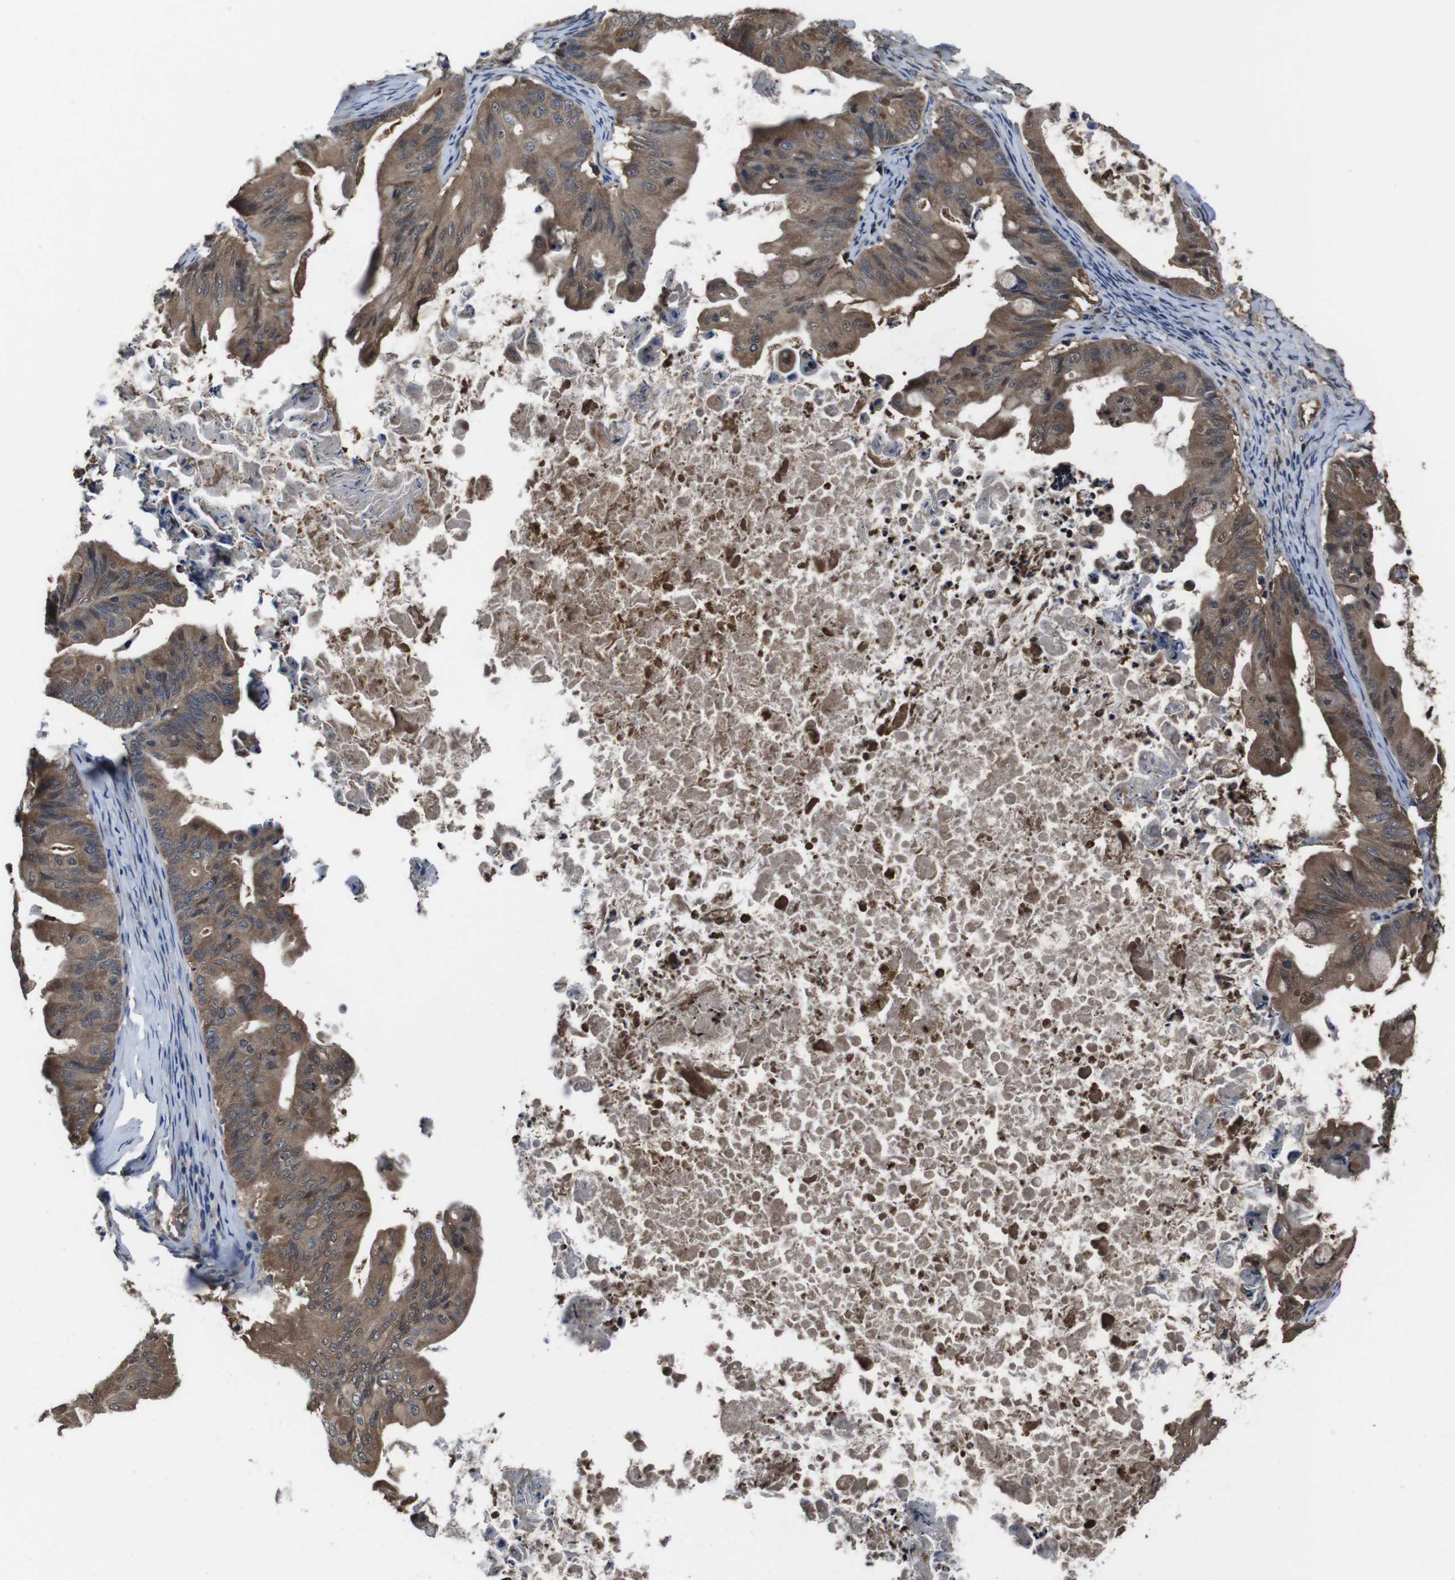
{"staining": {"intensity": "moderate", "quantity": ">75%", "location": "cytoplasmic/membranous"}, "tissue": "ovarian cancer", "cell_type": "Tumor cells", "image_type": "cancer", "snomed": [{"axis": "morphology", "description": "Cystadenocarcinoma, mucinous, NOS"}, {"axis": "topography", "description": "Ovary"}], "caption": "An image of human ovarian cancer (mucinous cystadenocarcinoma) stained for a protein displays moderate cytoplasmic/membranous brown staining in tumor cells. (brown staining indicates protein expression, while blue staining denotes nuclei).", "gene": "CXCL11", "patient": {"sex": "female", "age": 37}}